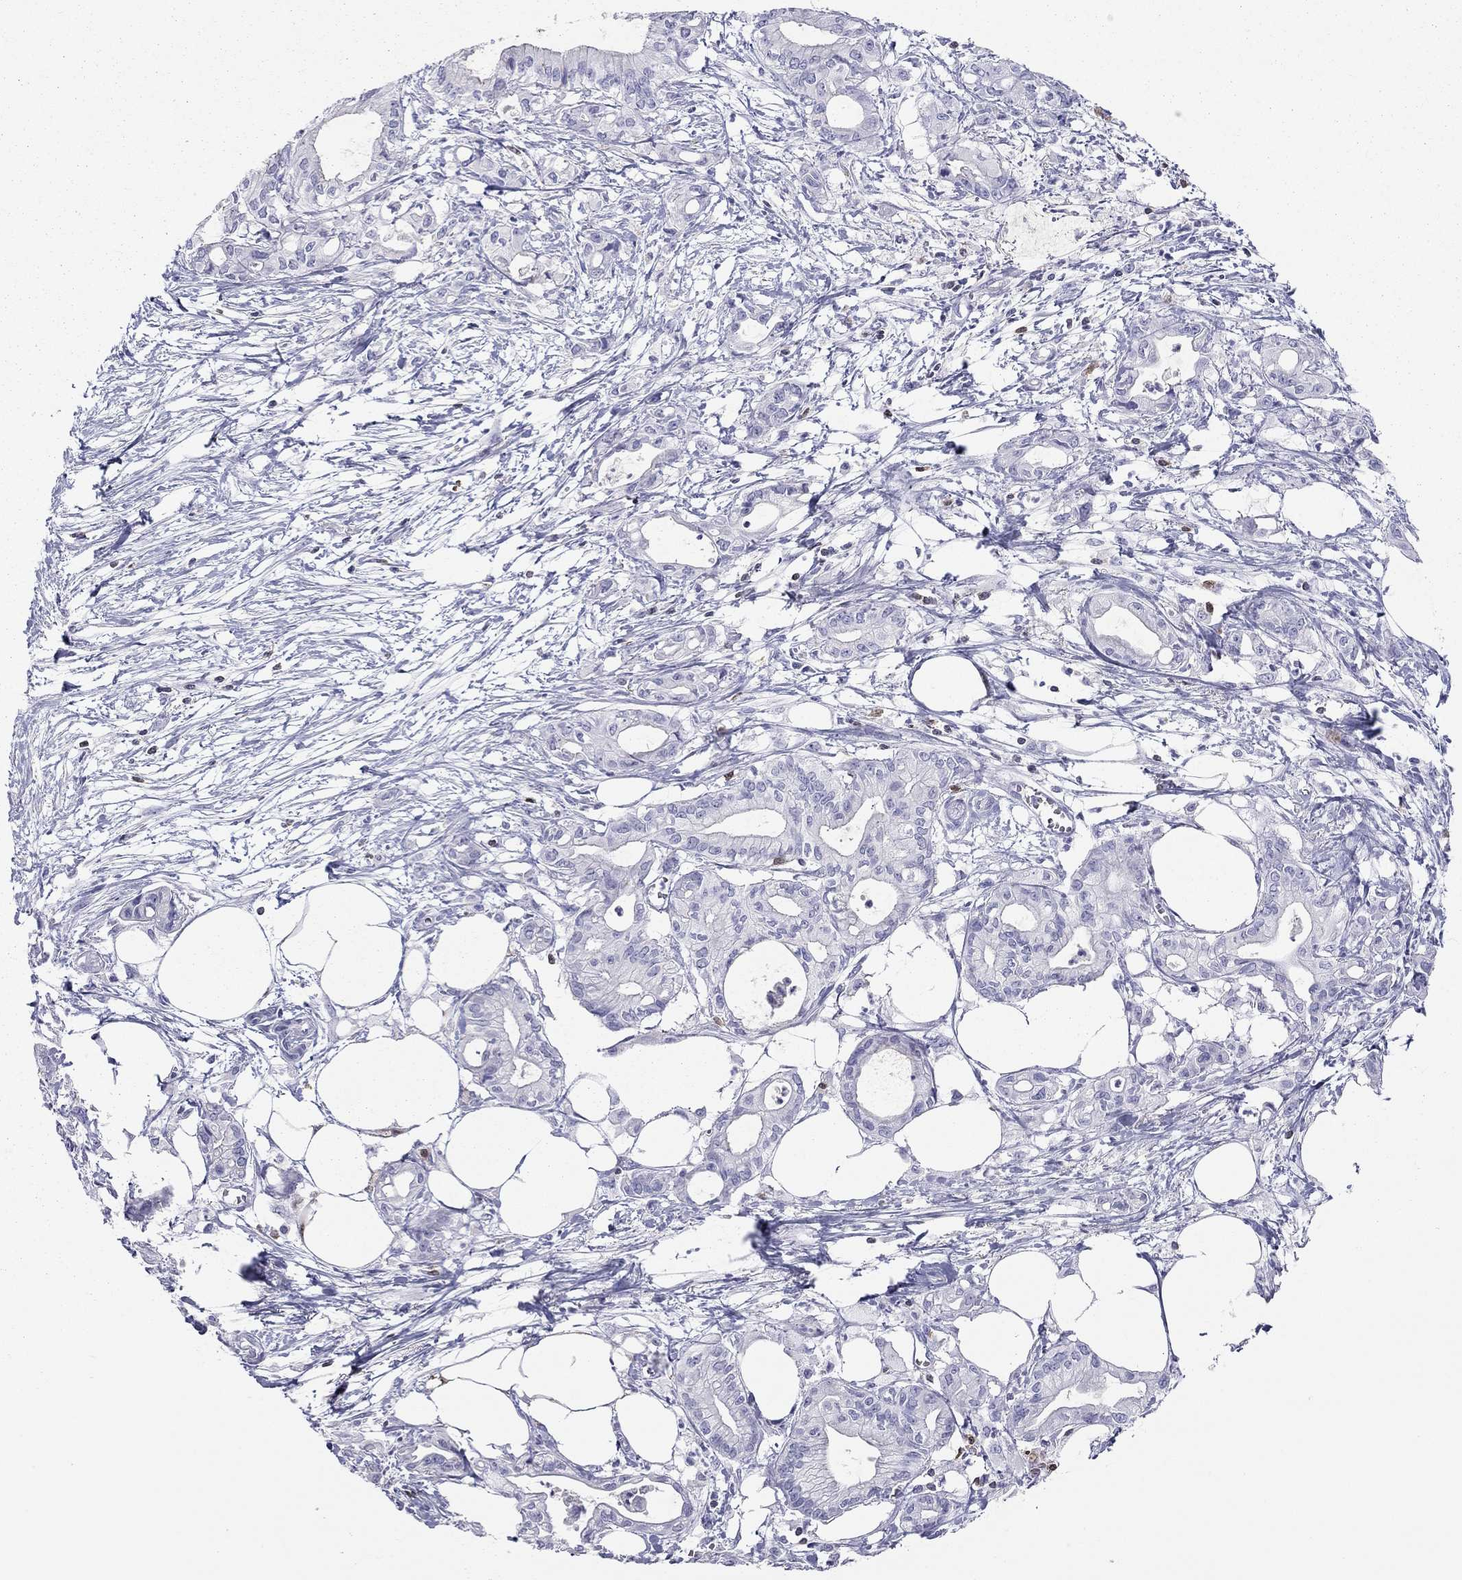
{"staining": {"intensity": "negative", "quantity": "none", "location": "none"}, "tissue": "pancreatic cancer", "cell_type": "Tumor cells", "image_type": "cancer", "snomed": [{"axis": "morphology", "description": "Adenocarcinoma, NOS"}, {"axis": "topography", "description": "Pancreas"}], "caption": "Immunohistochemical staining of pancreatic cancer (adenocarcinoma) exhibits no significant positivity in tumor cells.", "gene": "SH2D2A", "patient": {"sex": "male", "age": 71}}